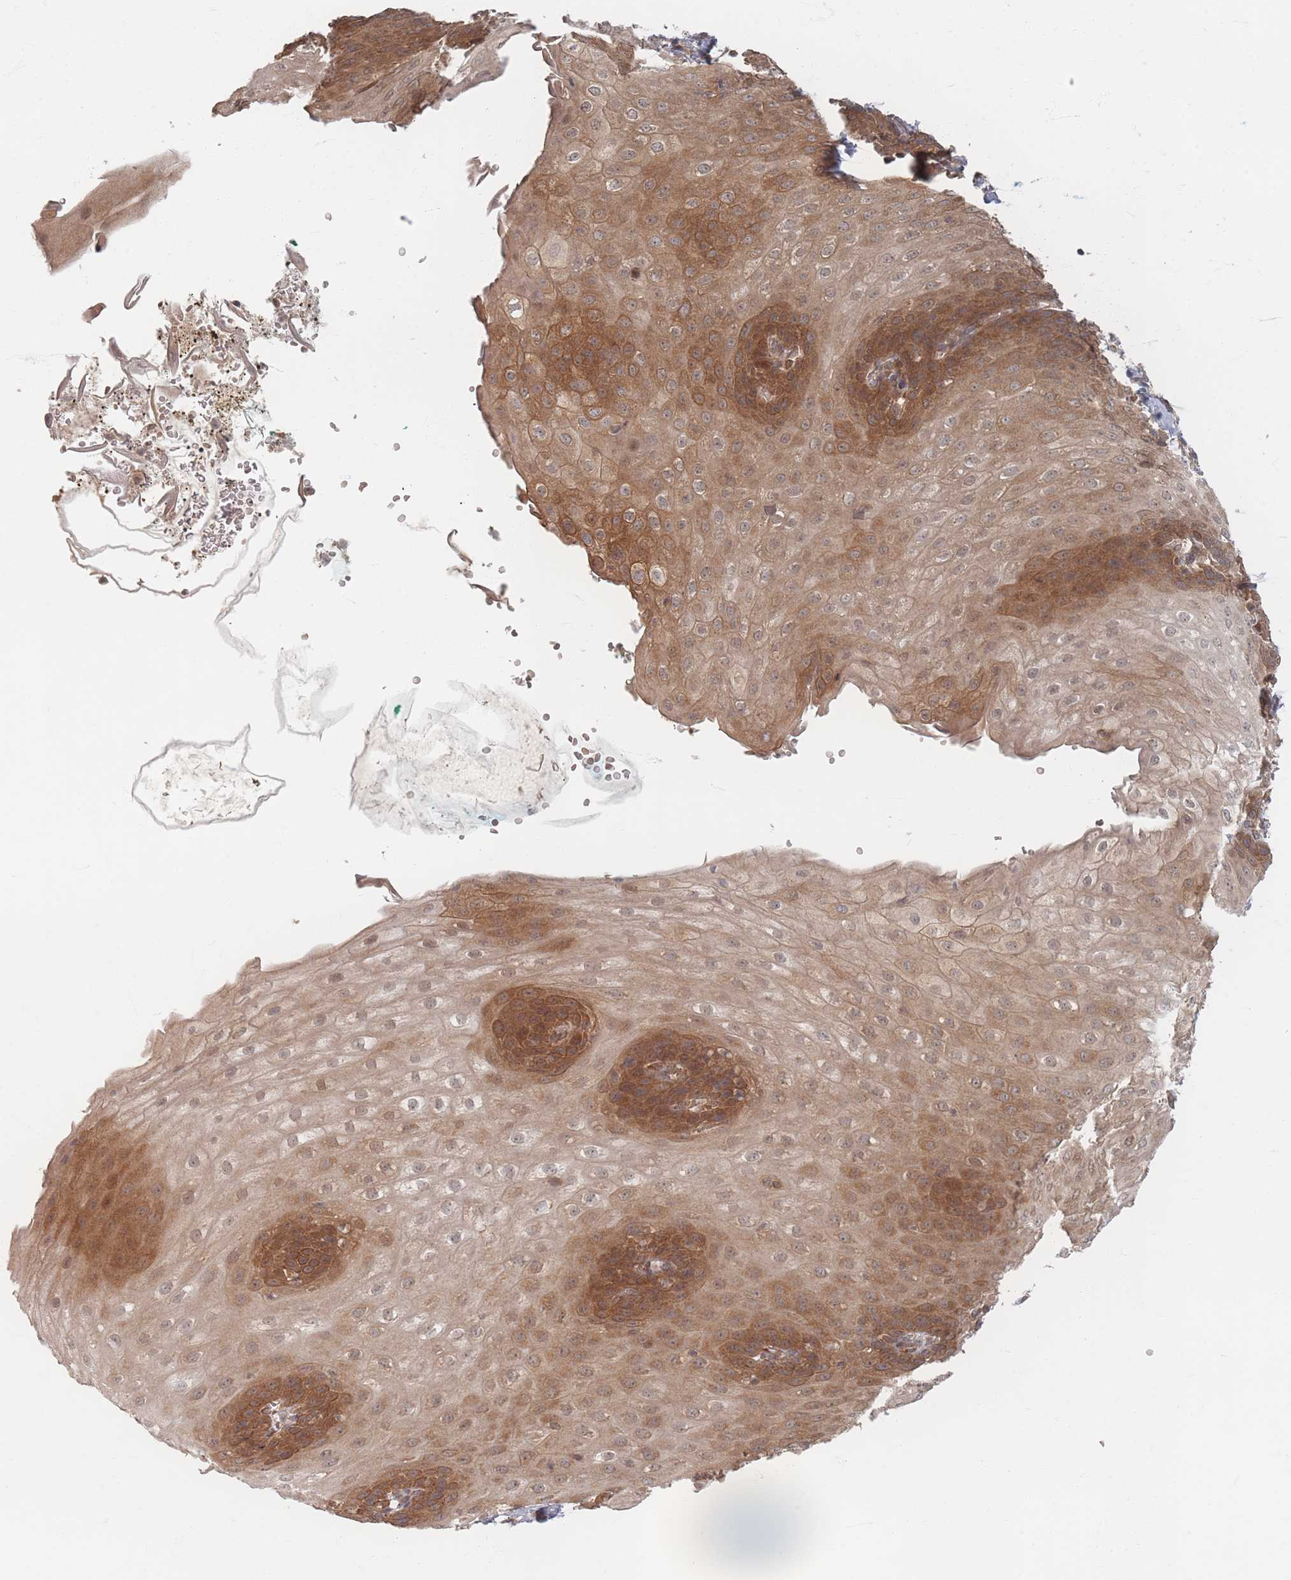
{"staining": {"intensity": "moderate", "quantity": ">75%", "location": "cytoplasmic/membranous,nuclear"}, "tissue": "esophagus", "cell_type": "Squamous epithelial cells", "image_type": "normal", "snomed": [{"axis": "morphology", "description": "Normal tissue, NOS"}, {"axis": "topography", "description": "Esophagus"}], "caption": "High-power microscopy captured an immunohistochemistry (IHC) micrograph of normal esophagus, revealing moderate cytoplasmic/membranous,nuclear staining in about >75% of squamous epithelial cells.", "gene": "PSMD9", "patient": {"sex": "male", "age": 71}}